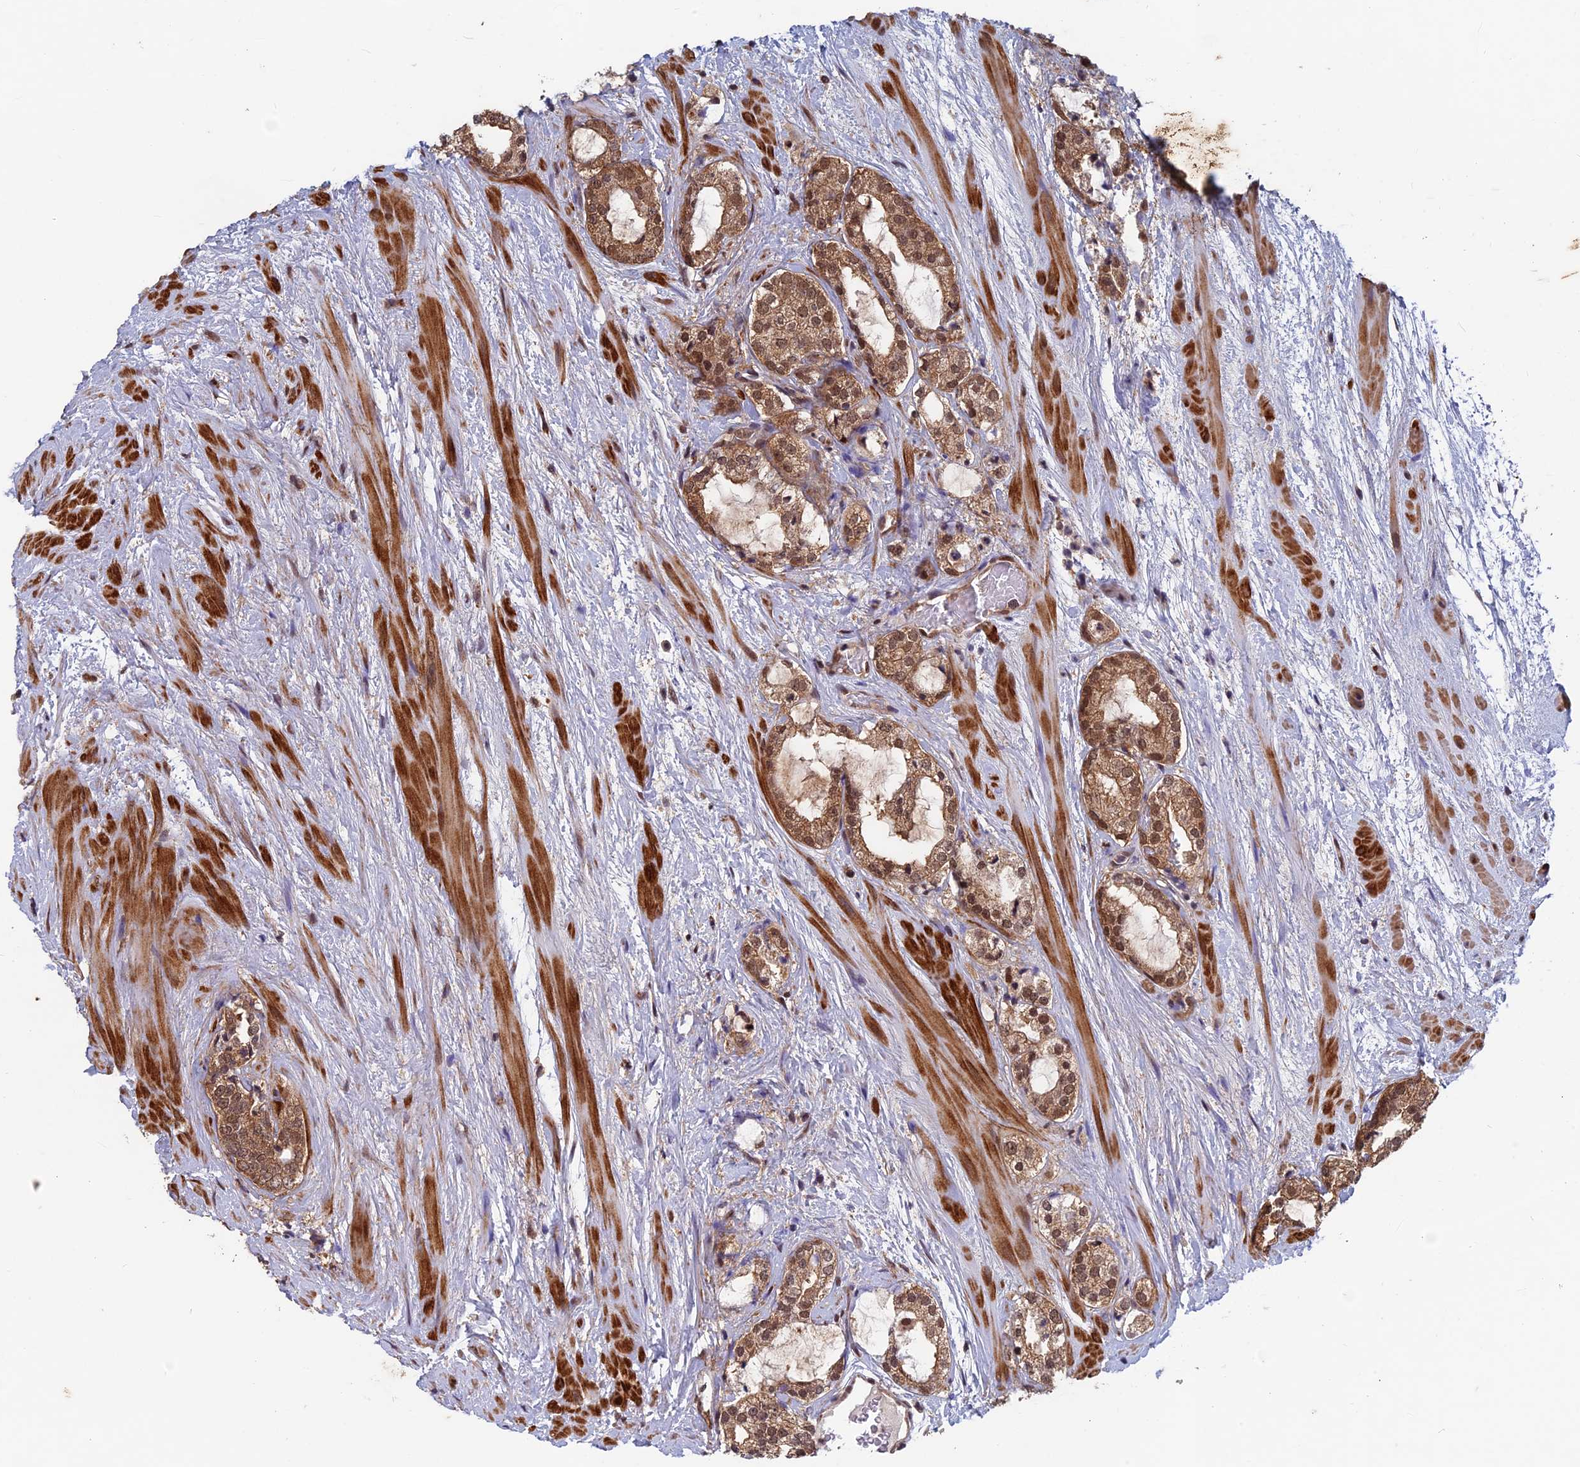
{"staining": {"intensity": "moderate", "quantity": ">75%", "location": "cytoplasmic/membranous,nuclear"}, "tissue": "prostate cancer", "cell_type": "Tumor cells", "image_type": "cancer", "snomed": [{"axis": "morphology", "description": "Adenocarcinoma, High grade"}, {"axis": "topography", "description": "Prostate"}], "caption": "Protein analysis of high-grade adenocarcinoma (prostate) tissue reveals moderate cytoplasmic/membranous and nuclear staining in approximately >75% of tumor cells.", "gene": "FAM53C", "patient": {"sex": "male", "age": 64}}